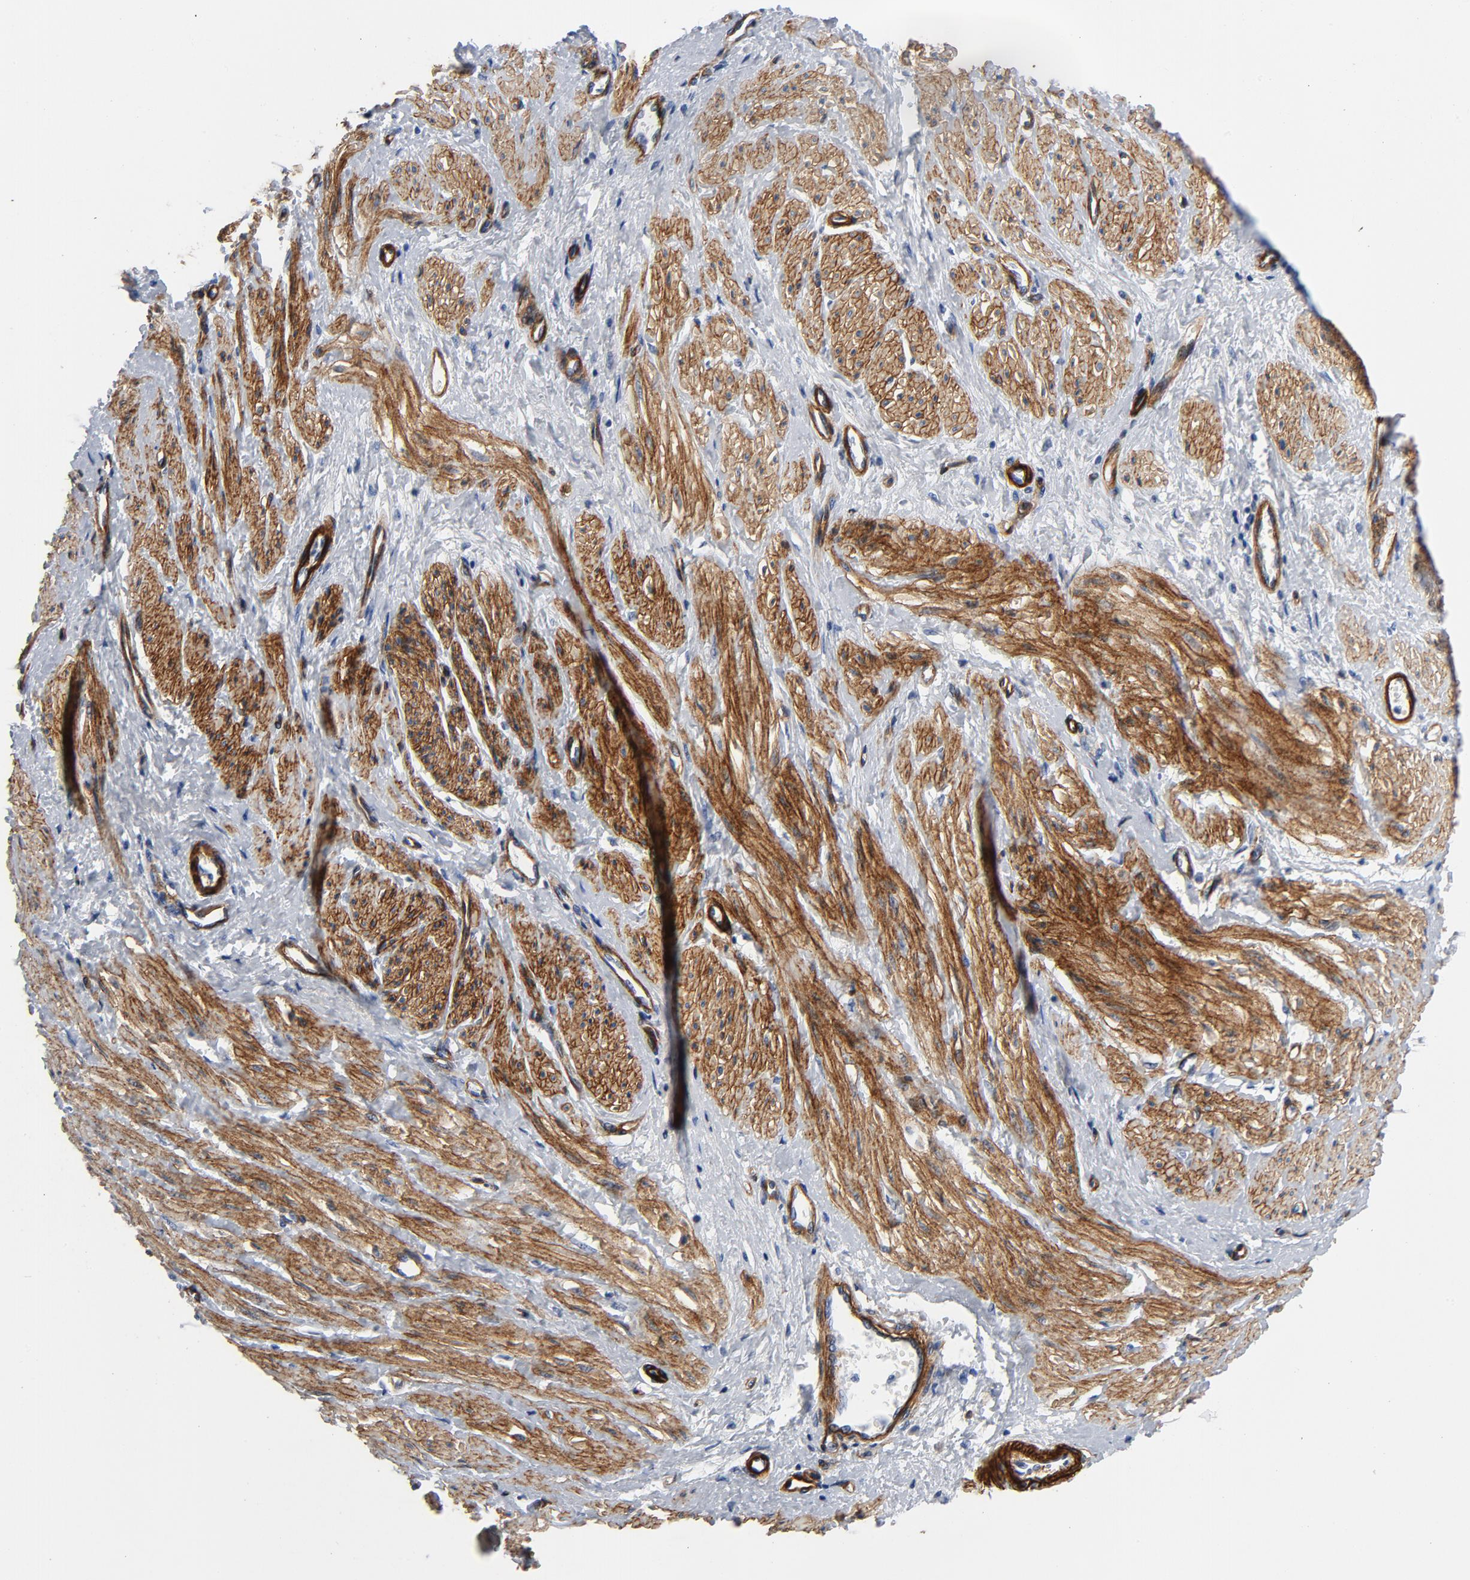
{"staining": {"intensity": "strong", "quantity": ">75%", "location": "cytoplasmic/membranous"}, "tissue": "smooth muscle", "cell_type": "Smooth muscle cells", "image_type": "normal", "snomed": [{"axis": "morphology", "description": "Normal tissue, NOS"}, {"axis": "topography", "description": "Smooth muscle"}, {"axis": "topography", "description": "Uterus"}], "caption": "Smooth muscle stained with immunohistochemistry (IHC) reveals strong cytoplasmic/membranous staining in approximately >75% of smooth muscle cells. (DAB = brown stain, brightfield microscopy at high magnification).", "gene": "LAMC1", "patient": {"sex": "female", "age": 39}}